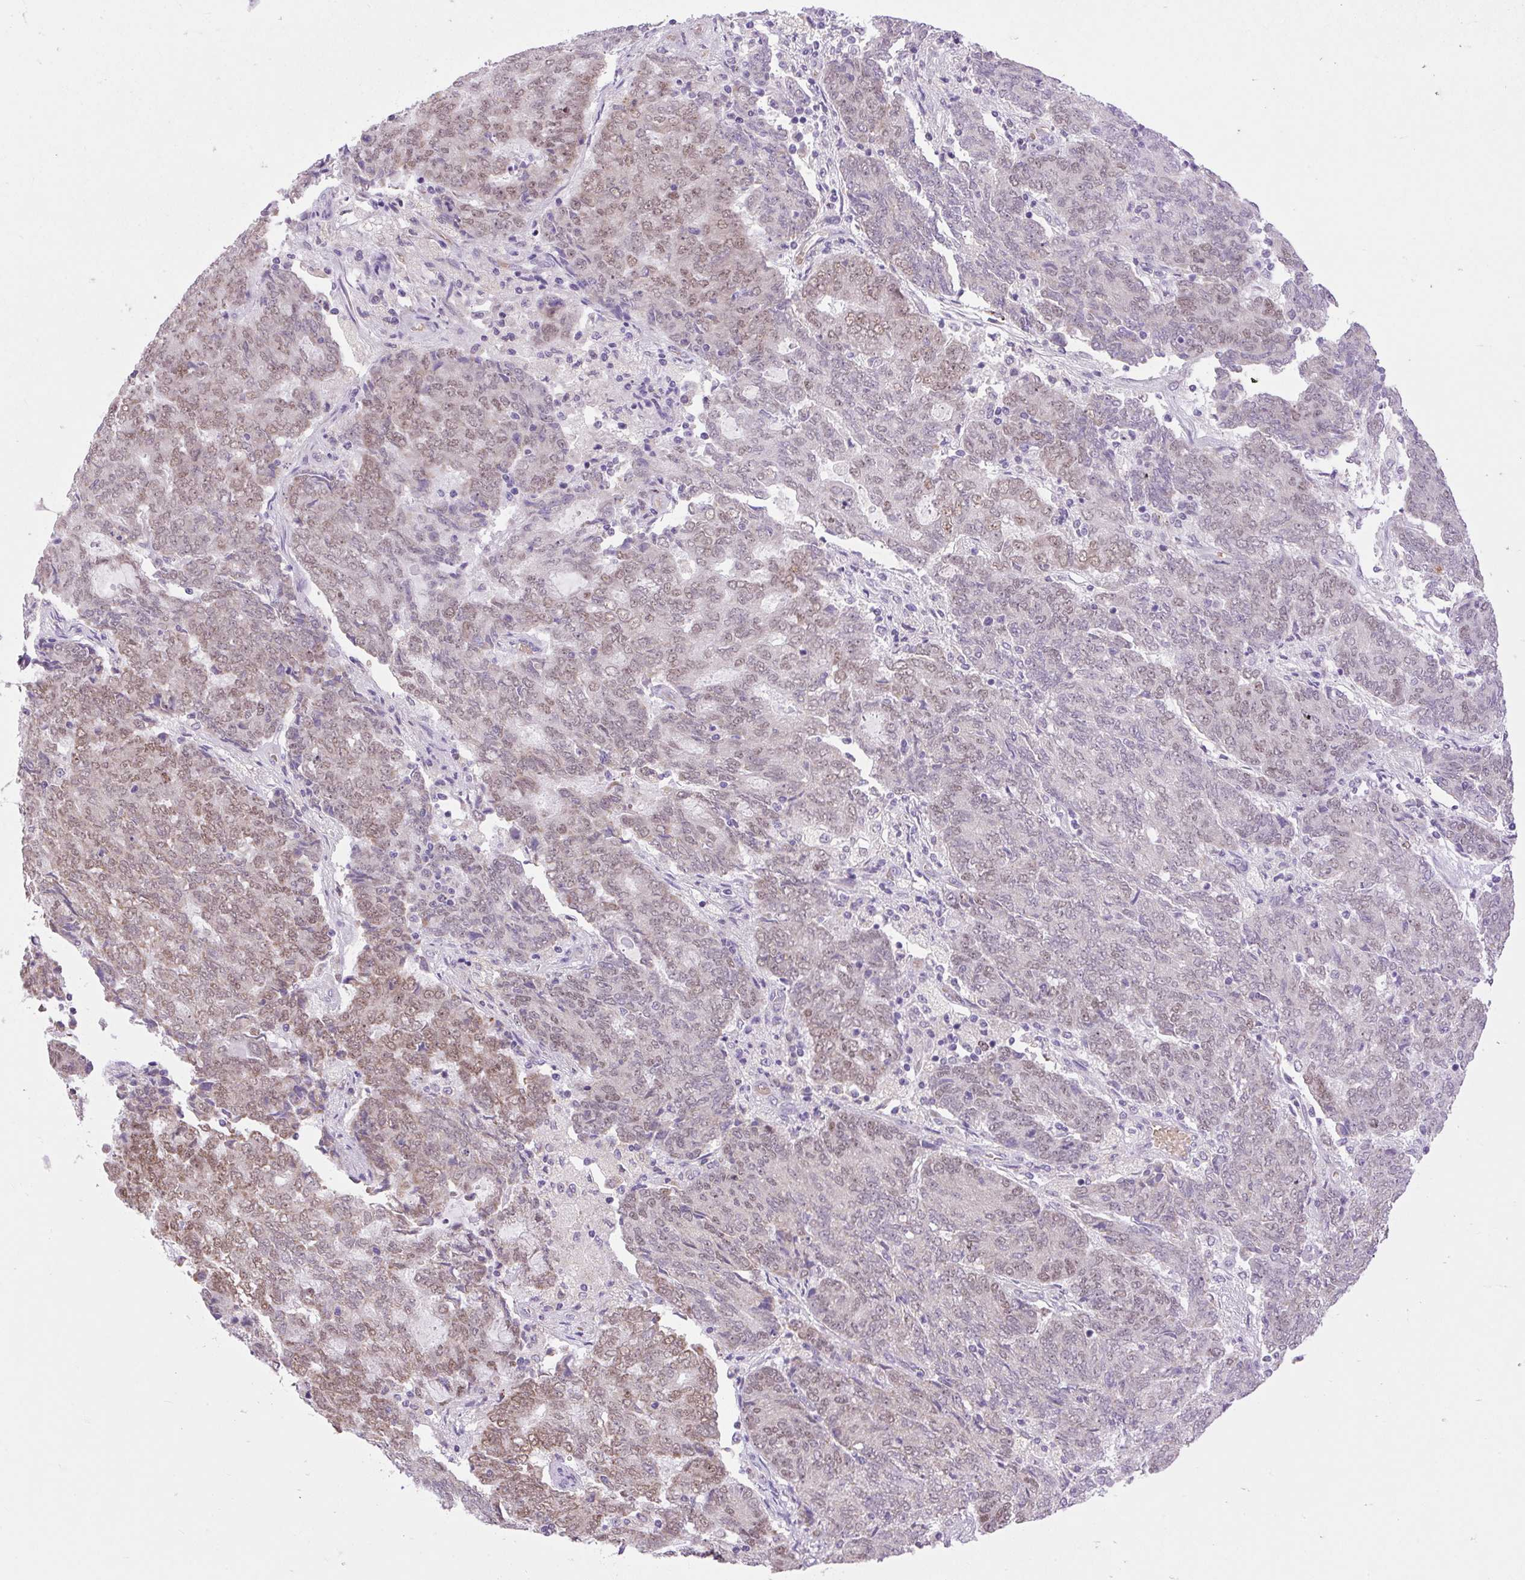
{"staining": {"intensity": "moderate", "quantity": "25%-75%", "location": "cytoplasmic/membranous,nuclear"}, "tissue": "endometrial cancer", "cell_type": "Tumor cells", "image_type": "cancer", "snomed": [{"axis": "morphology", "description": "Adenocarcinoma, NOS"}, {"axis": "topography", "description": "Endometrium"}], "caption": "IHC image of endometrial adenocarcinoma stained for a protein (brown), which shows medium levels of moderate cytoplasmic/membranous and nuclear staining in approximately 25%-75% of tumor cells.", "gene": "SCO2", "patient": {"sex": "female", "age": 80}}